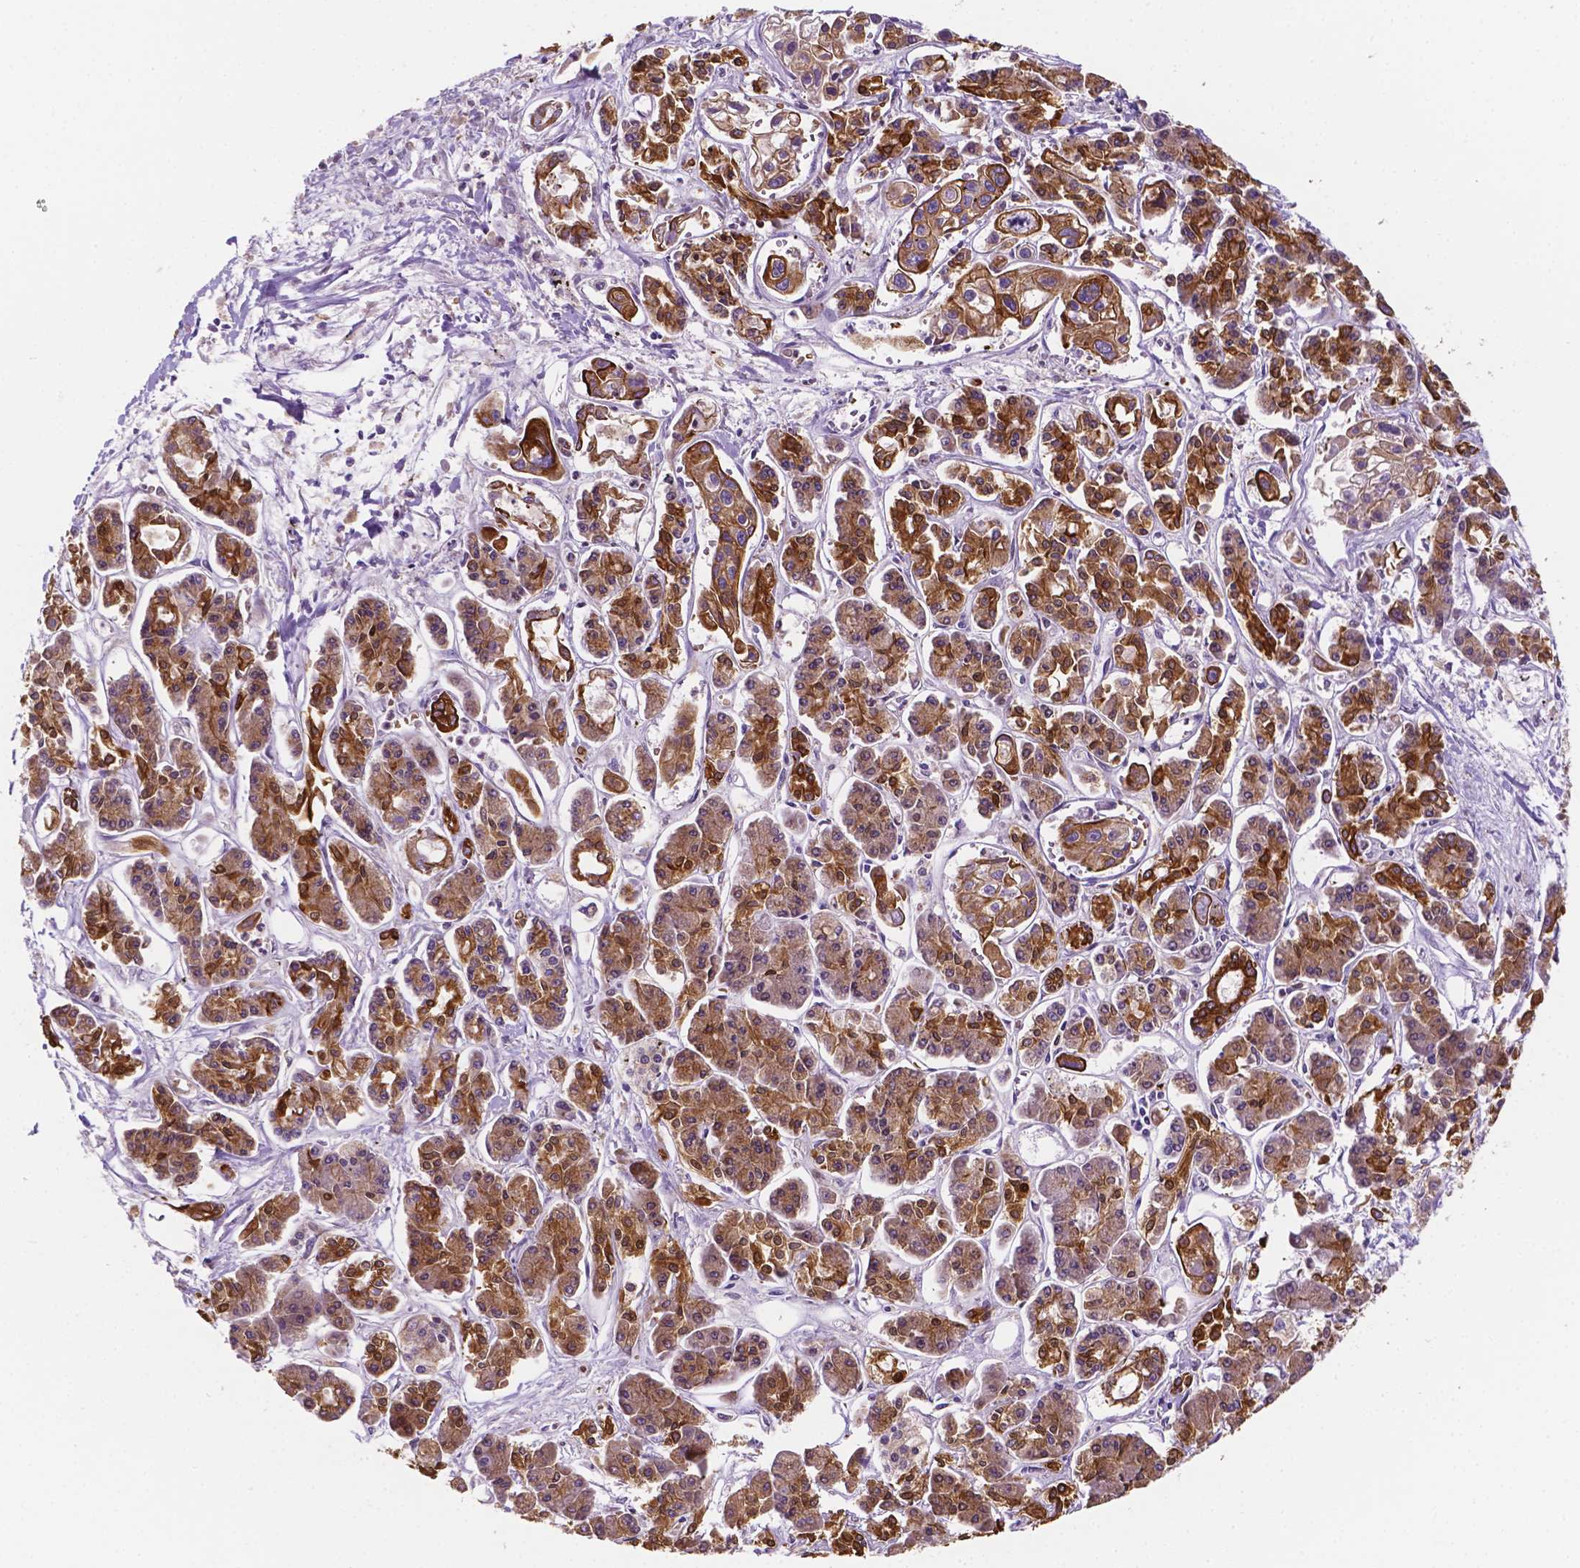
{"staining": {"intensity": "strong", "quantity": ">75%", "location": "cytoplasmic/membranous"}, "tissue": "pancreatic cancer", "cell_type": "Tumor cells", "image_type": "cancer", "snomed": [{"axis": "morphology", "description": "Adenocarcinoma, NOS"}, {"axis": "topography", "description": "Pancreas"}], "caption": "Brown immunohistochemical staining in human pancreatic cancer (adenocarcinoma) shows strong cytoplasmic/membranous expression in approximately >75% of tumor cells.", "gene": "SHLD3", "patient": {"sex": "male", "age": 85}}